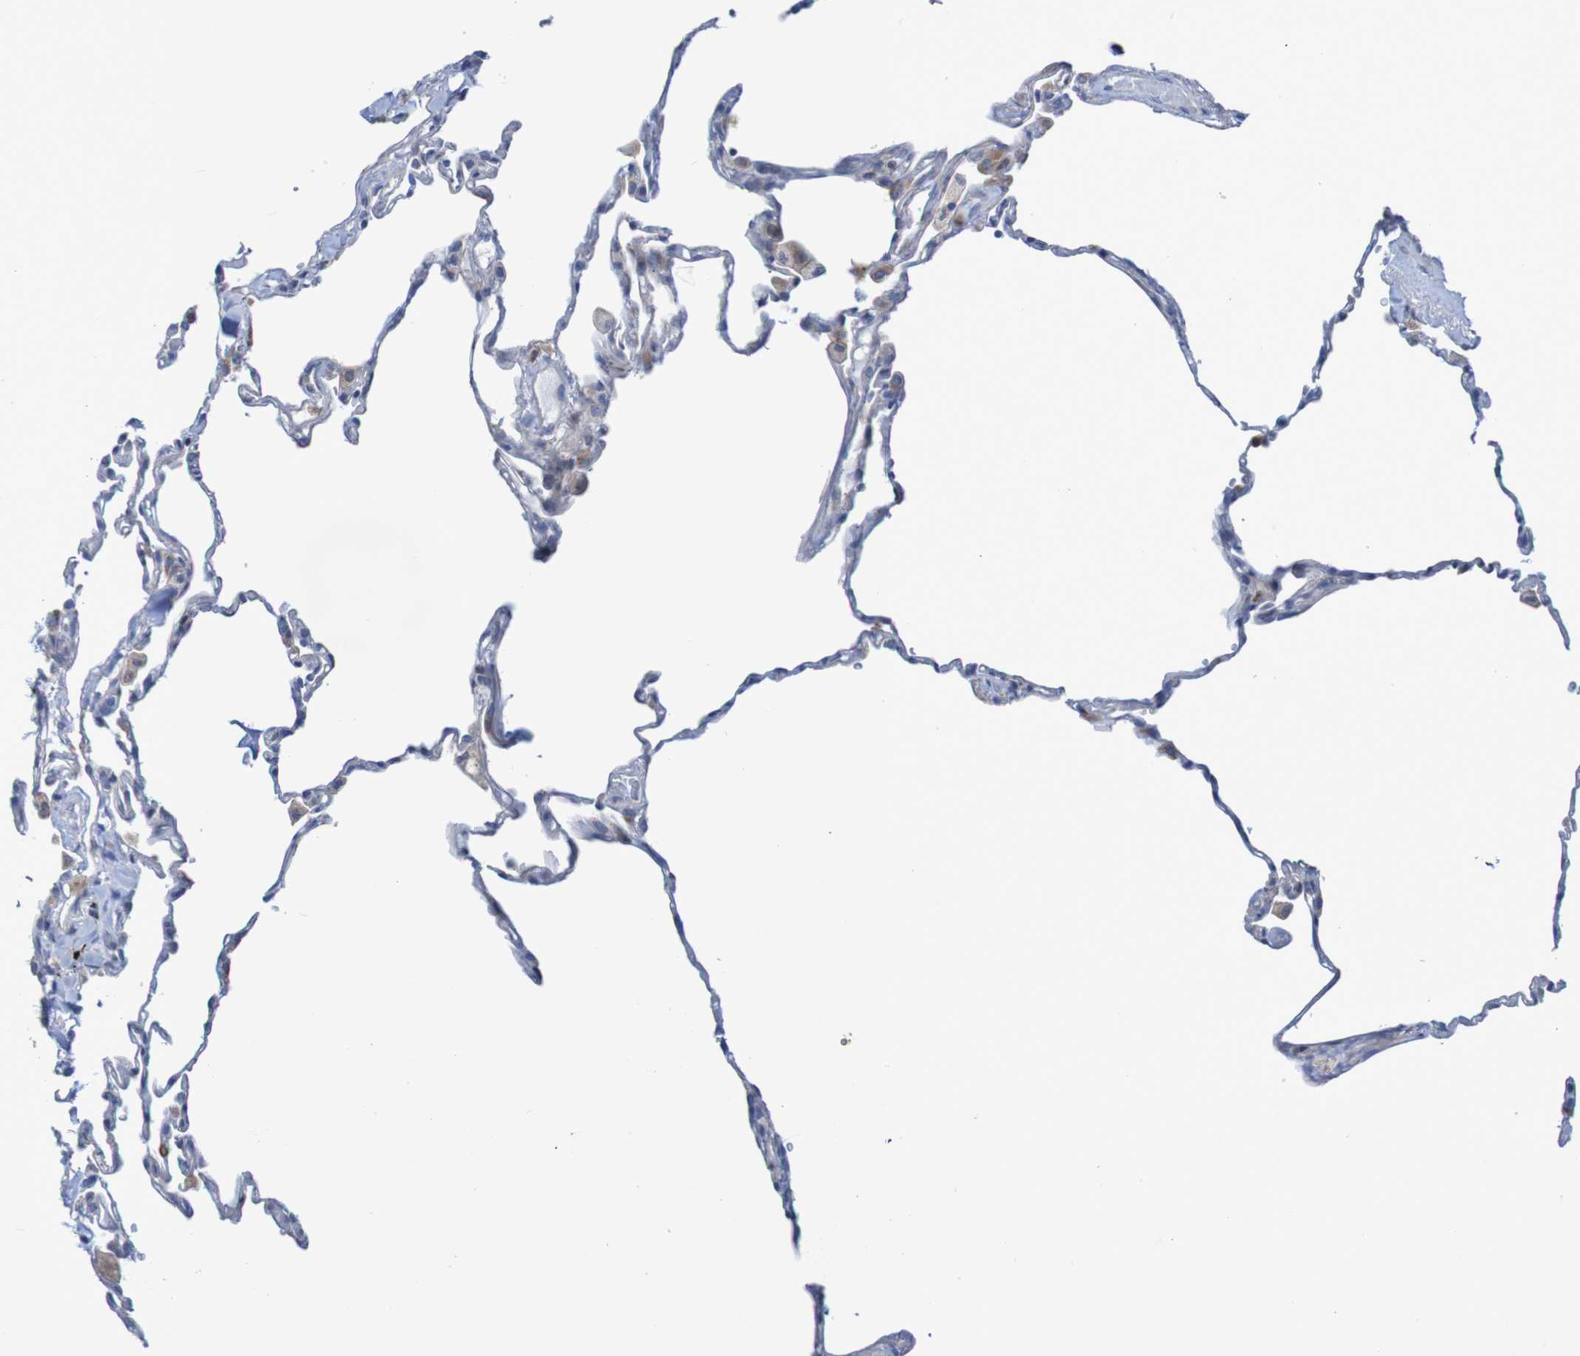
{"staining": {"intensity": "weak", "quantity": "25%-75%", "location": "cytoplasmic/membranous"}, "tissue": "lung", "cell_type": "Alveolar cells", "image_type": "normal", "snomed": [{"axis": "morphology", "description": "Normal tissue, NOS"}, {"axis": "topography", "description": "Lung"}], "caption": "Protein analysis of normal lung reveals weak cytoplasmic/membranous expression in approximately 25%-75% of alveolar cells. The staining is performed using DAB brown chromogen to label protein expression. The nuclei are counter-stained blue using hematoxylin.", "gene": "ANGPT4", "patient": {"sex": "male", "age": 59}}